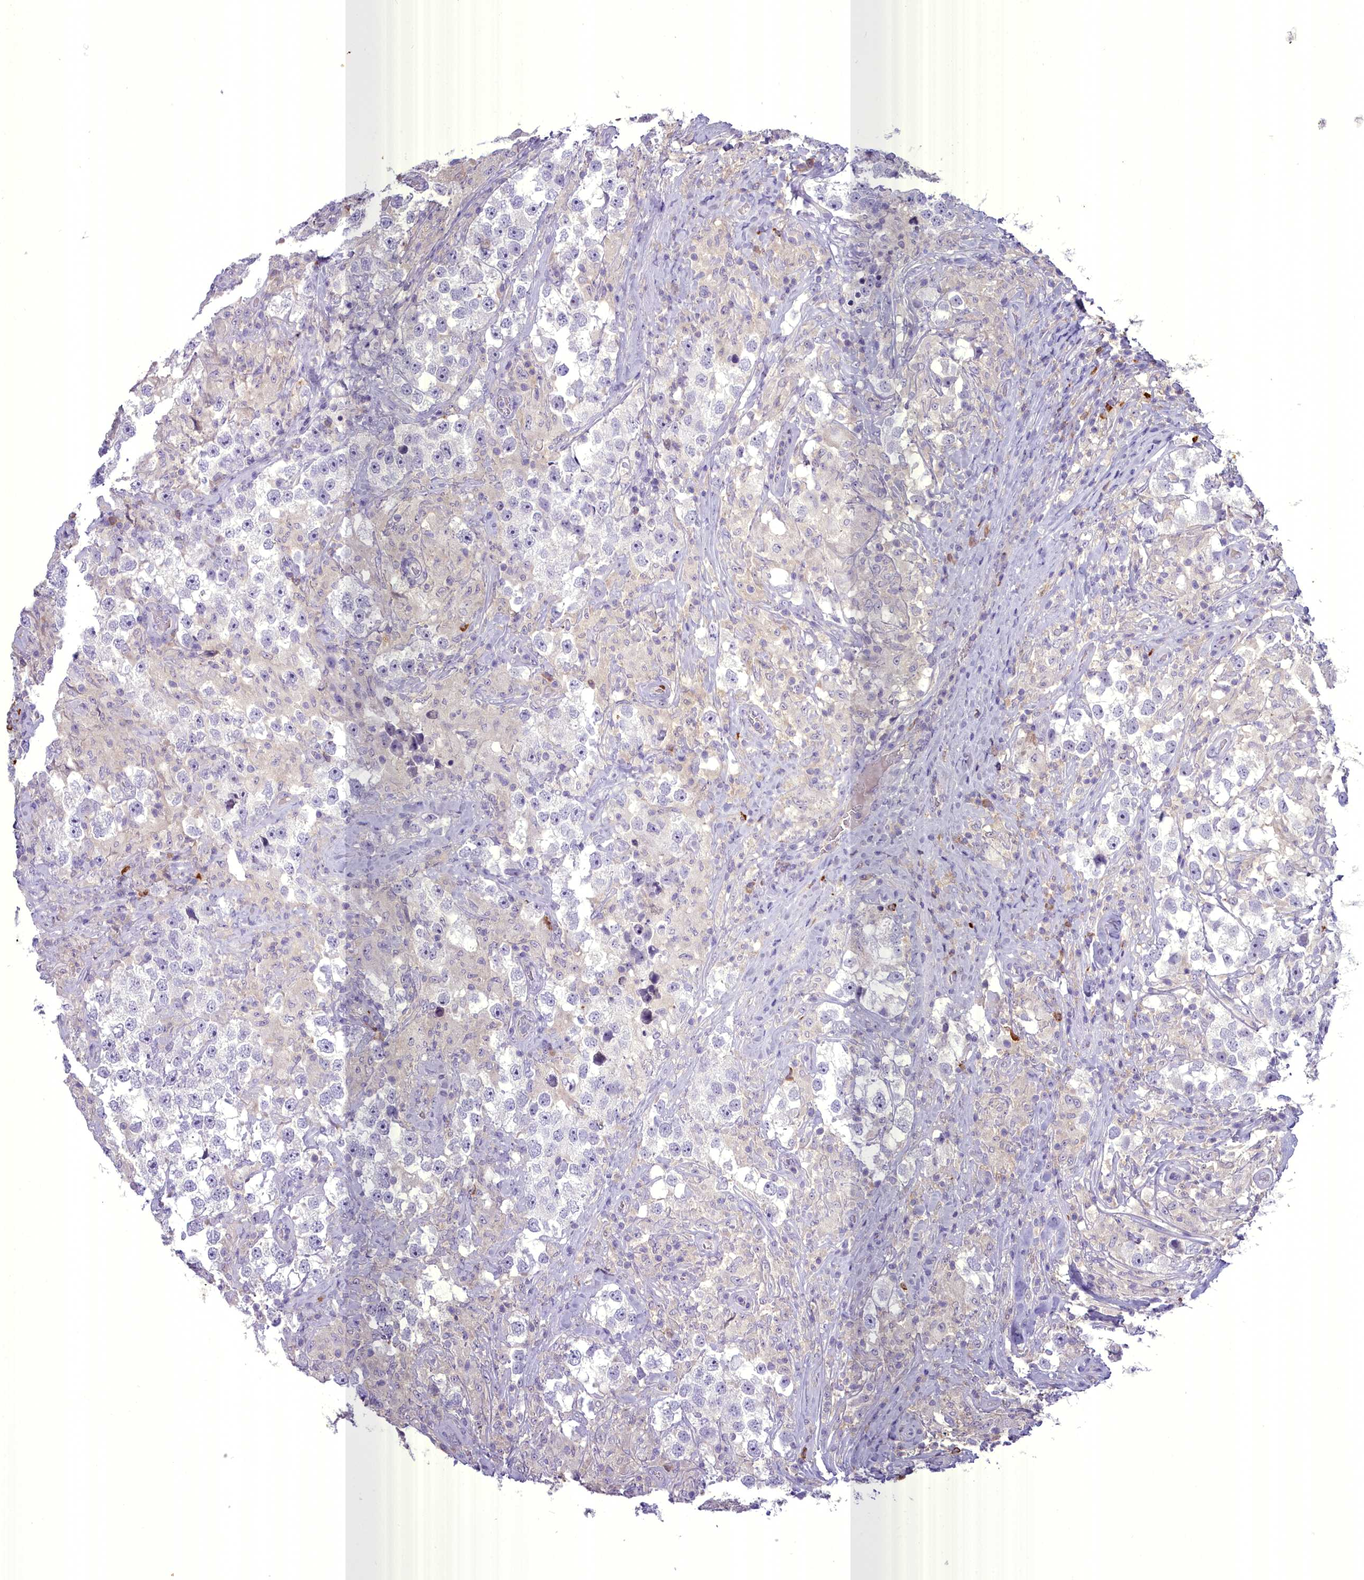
{"staining": {"intensity": "negative", "quantity": "none", "location": "none"}, "tissue": "testis cancer", "cell_type": "Tumor cells", "image_type": "cancer", "snomed": [{"axis": "morphology", "description": "Seminoma, NOS"}, {"axis": "topography", "description": "Testis"}], "caption": "Immunohistochemistry (IHC) of testis seminoma demonstrates no staining in tumor cells. The staining is performed using DAB brown chromogen with nuclei counter-stained in using hematoxylin.", "gene": "BLNK", "patient": {"sex": "male", "age": 46}}